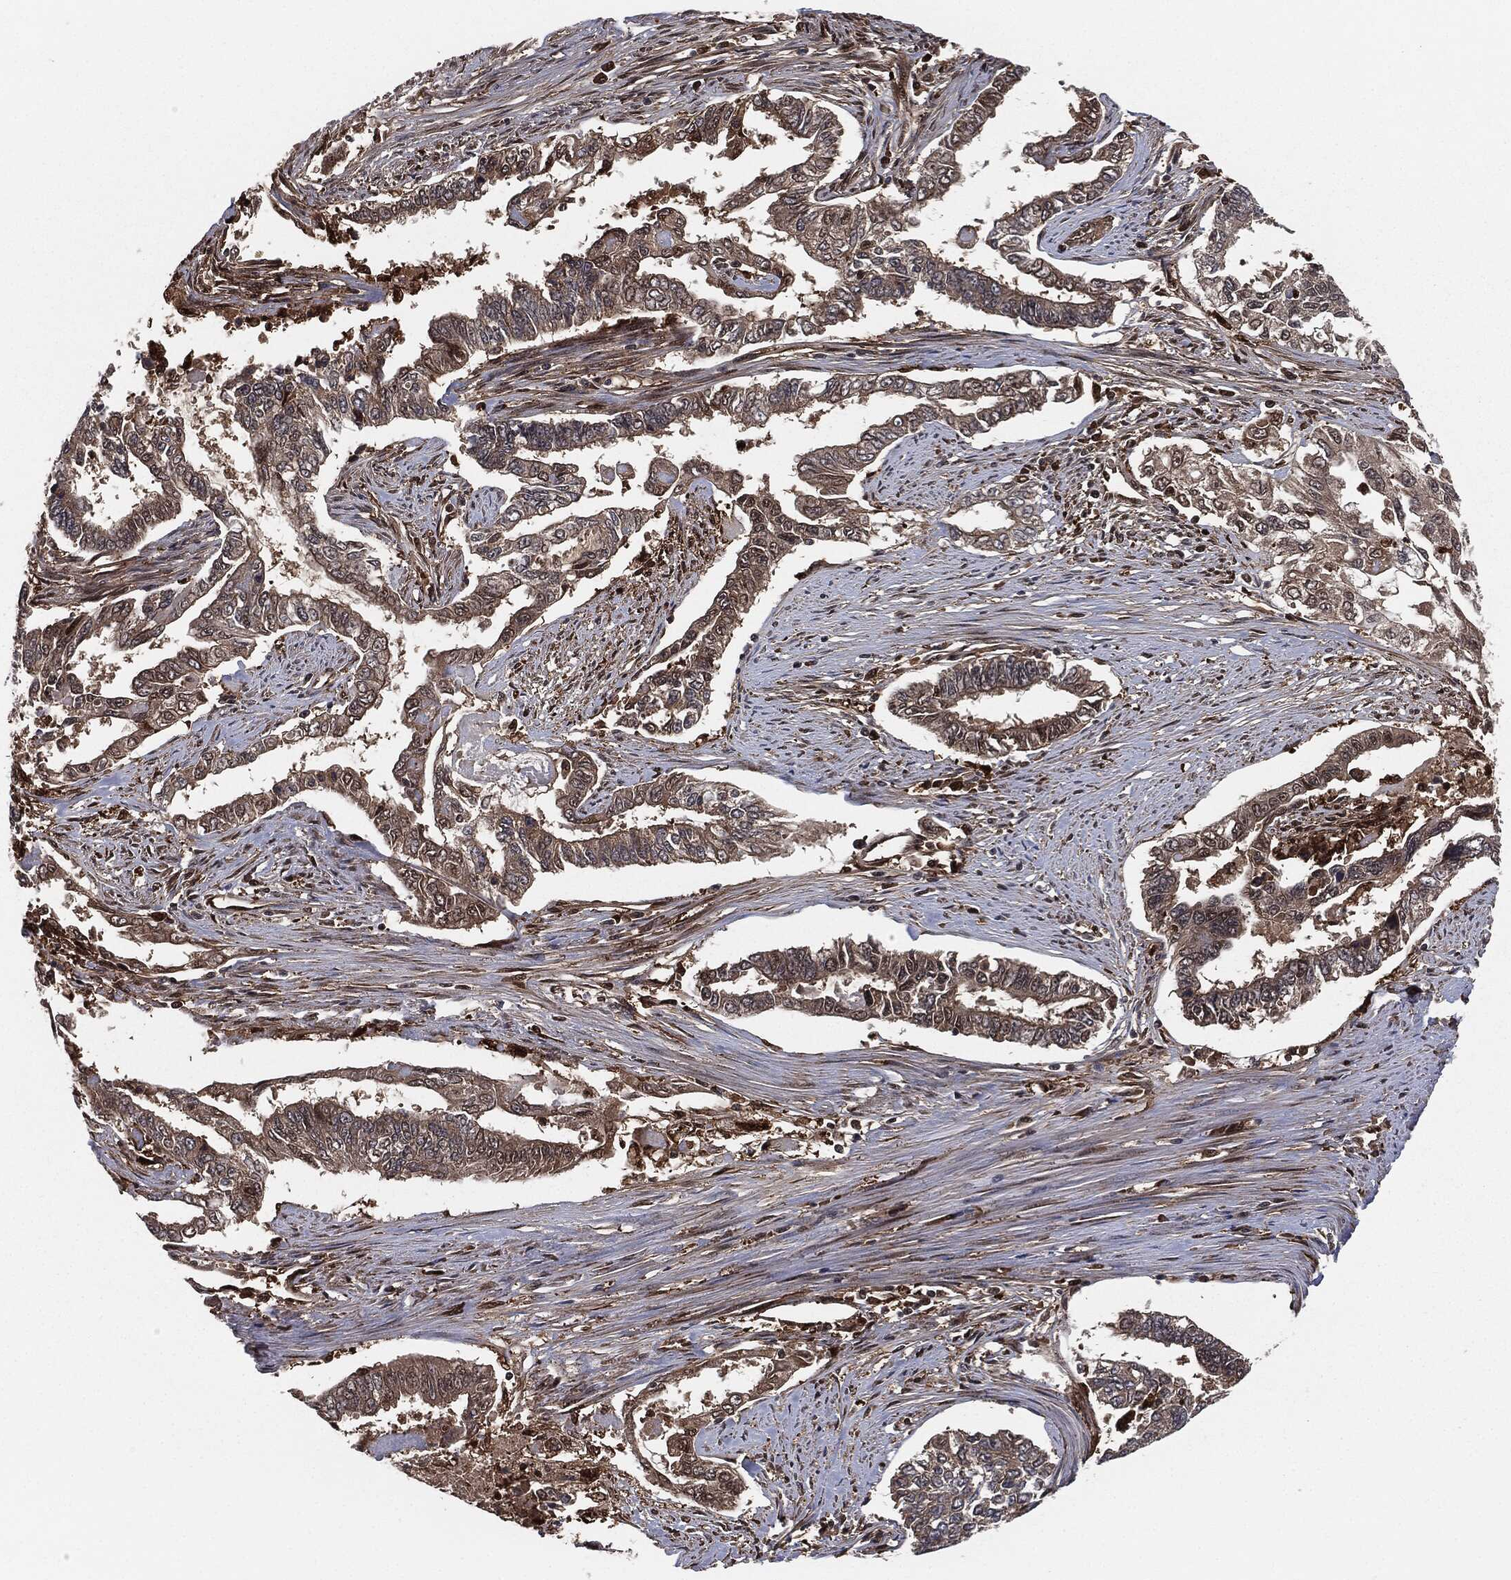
{"staining": {"intensity": "negative", "quantity": "none", "location": "none"}, "tissue": "endometrial cancer", "cell_type": "Tumor cells", "image_type": "cancer", "snomed": [{"axis": "morphology", "description": "Adenocarcinoma, NOS"}, {"axis": "topography", "description": "Uterus"}], "caption": "Tumor cells show no significant protein staining in endometrial cancer (adenocarcinoma). (IHC, brightfield microscopy, high magnification).", "gene": "CAPRIN2", "patient": {"sex": "female", "age": 59}}